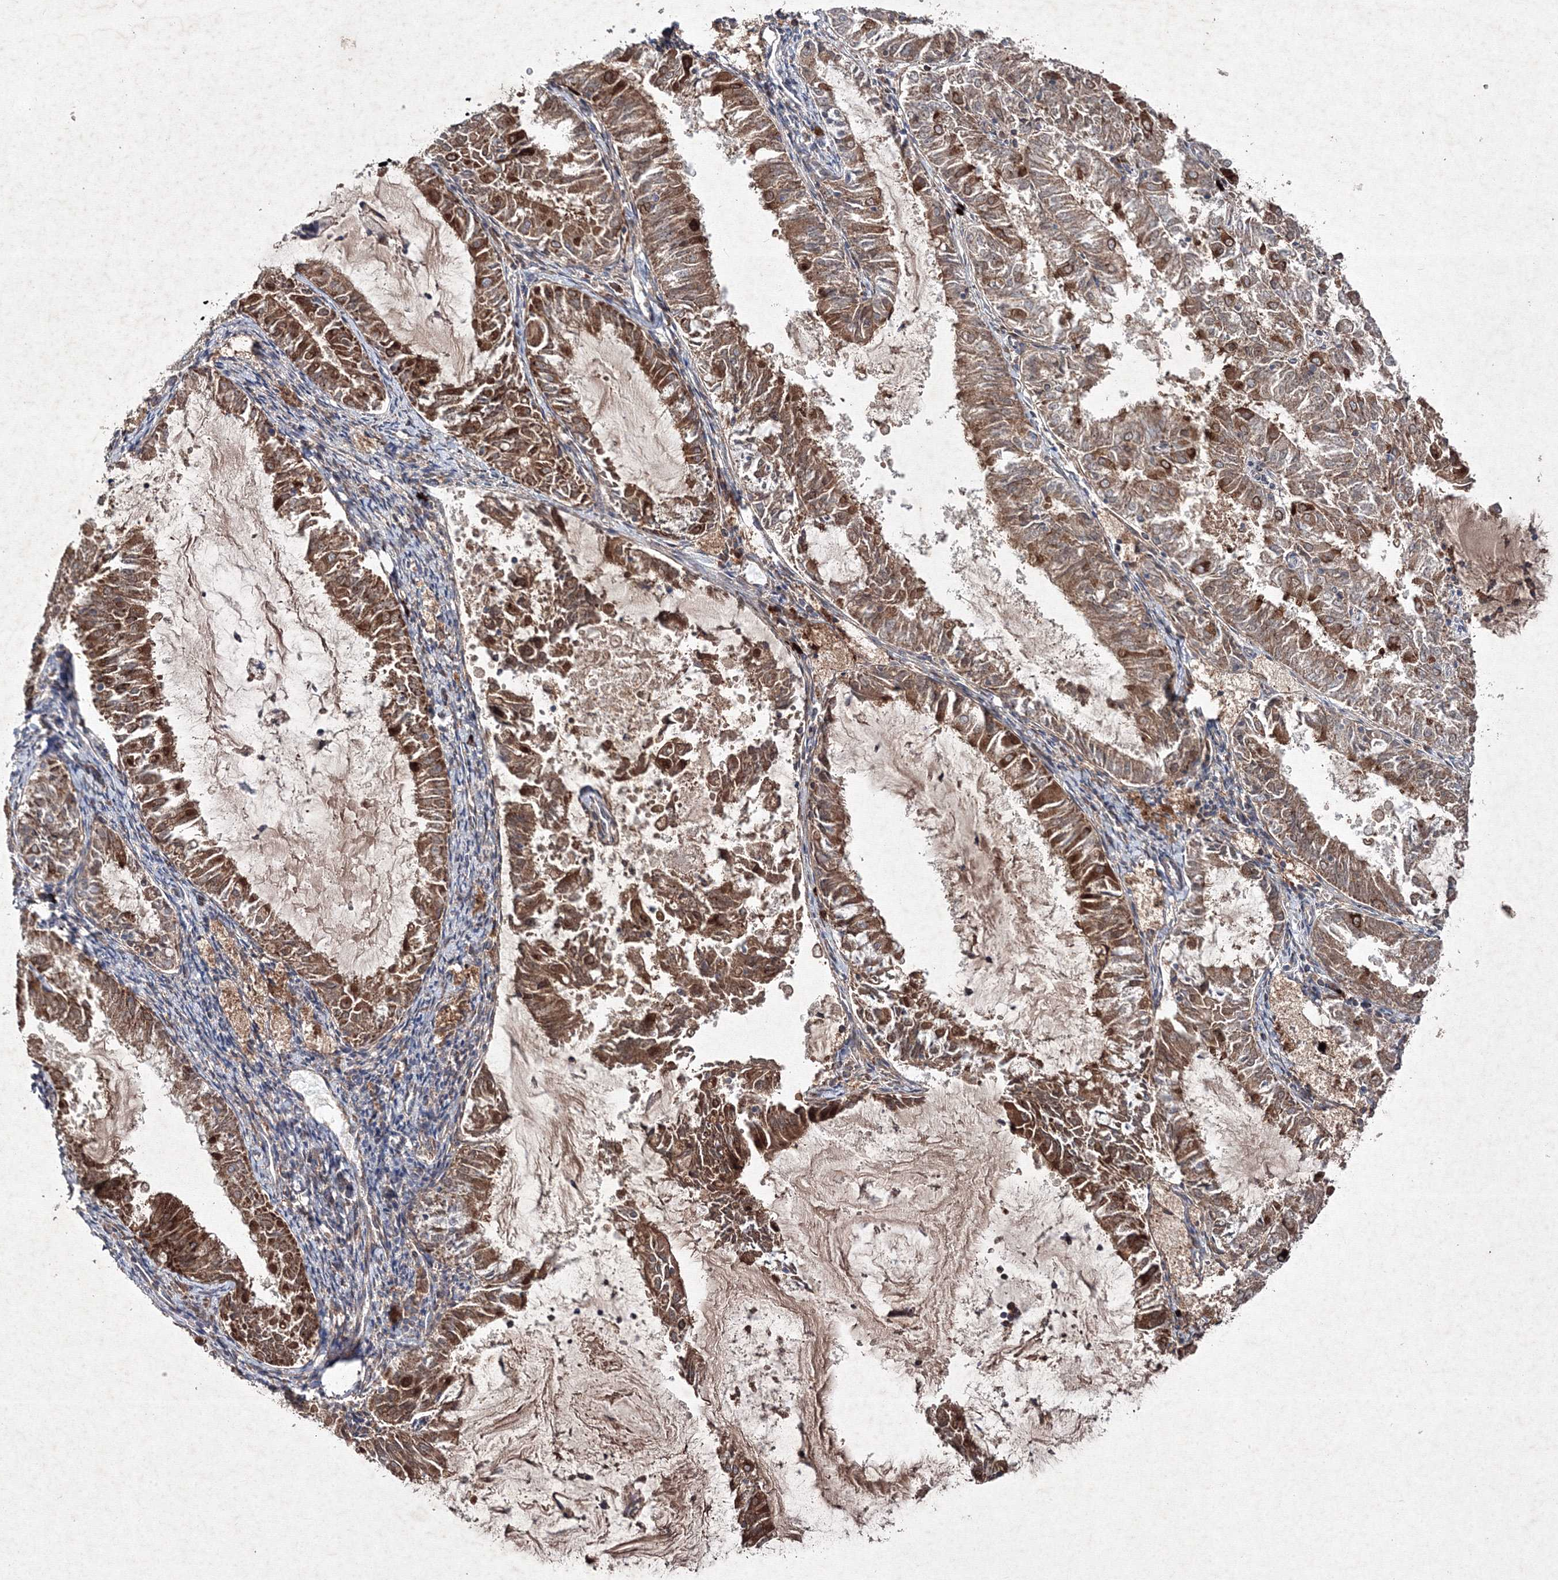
{"staining": {"intensity": "moderate", "quantity": ">75%", "location": "cytoplasmic/membranous"}, "tissue": "endometrial cancer", "cell_type": "Tumor cells", "image_type": "cancer", "snomed": [{"axis": "morphology", "description": "Adenocarcinoma, NOS"}, {"axis": "topography", "description": "Endometrium"}], "caption": "Protein staining of adenocarcinoma (endometrial) tissue demonstrates moderate cytoplasmic/membranous expression in about >75% of tumor cells.", "gene": "GFM1", "patient": {"sex": "female", "age": 57}}